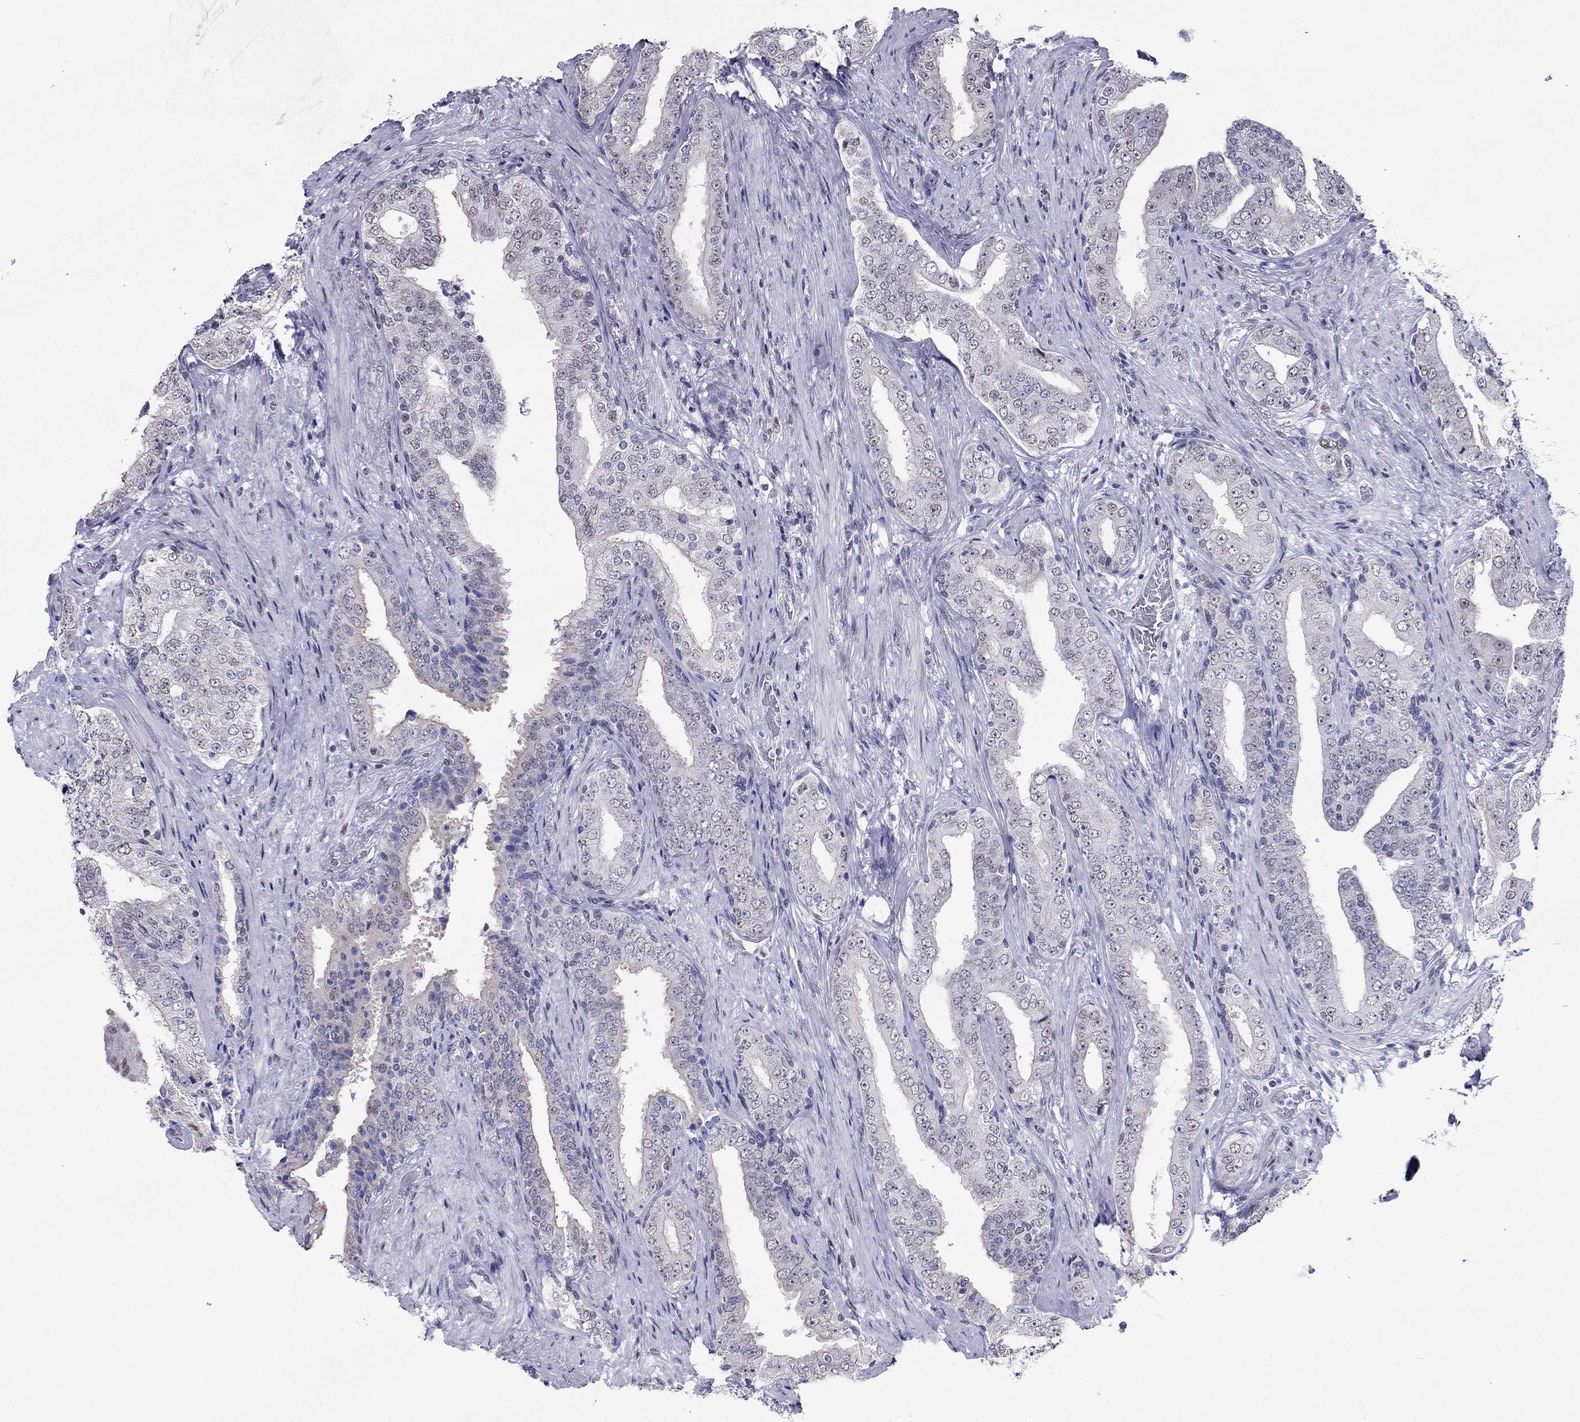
{"staining": {"intensity": "negative", "quantity": "none", "location": "none"}, "tissue": "prostate cancer", "cell_type": "Tumor cells", "image_type": "cancer", "snomed": [{"axis": "morphology", "description": "Adenocarcinoma, Low grade"}, {"axis": "topography", "description": "Prostate and seminal vesicle, NOS"}], "caption": "Tumor cells are negative for protein expression in human prostate low-grade adenocarcinoma.", "gene": "PPM1G", "patient": {"sex": "male", "age": 61}}